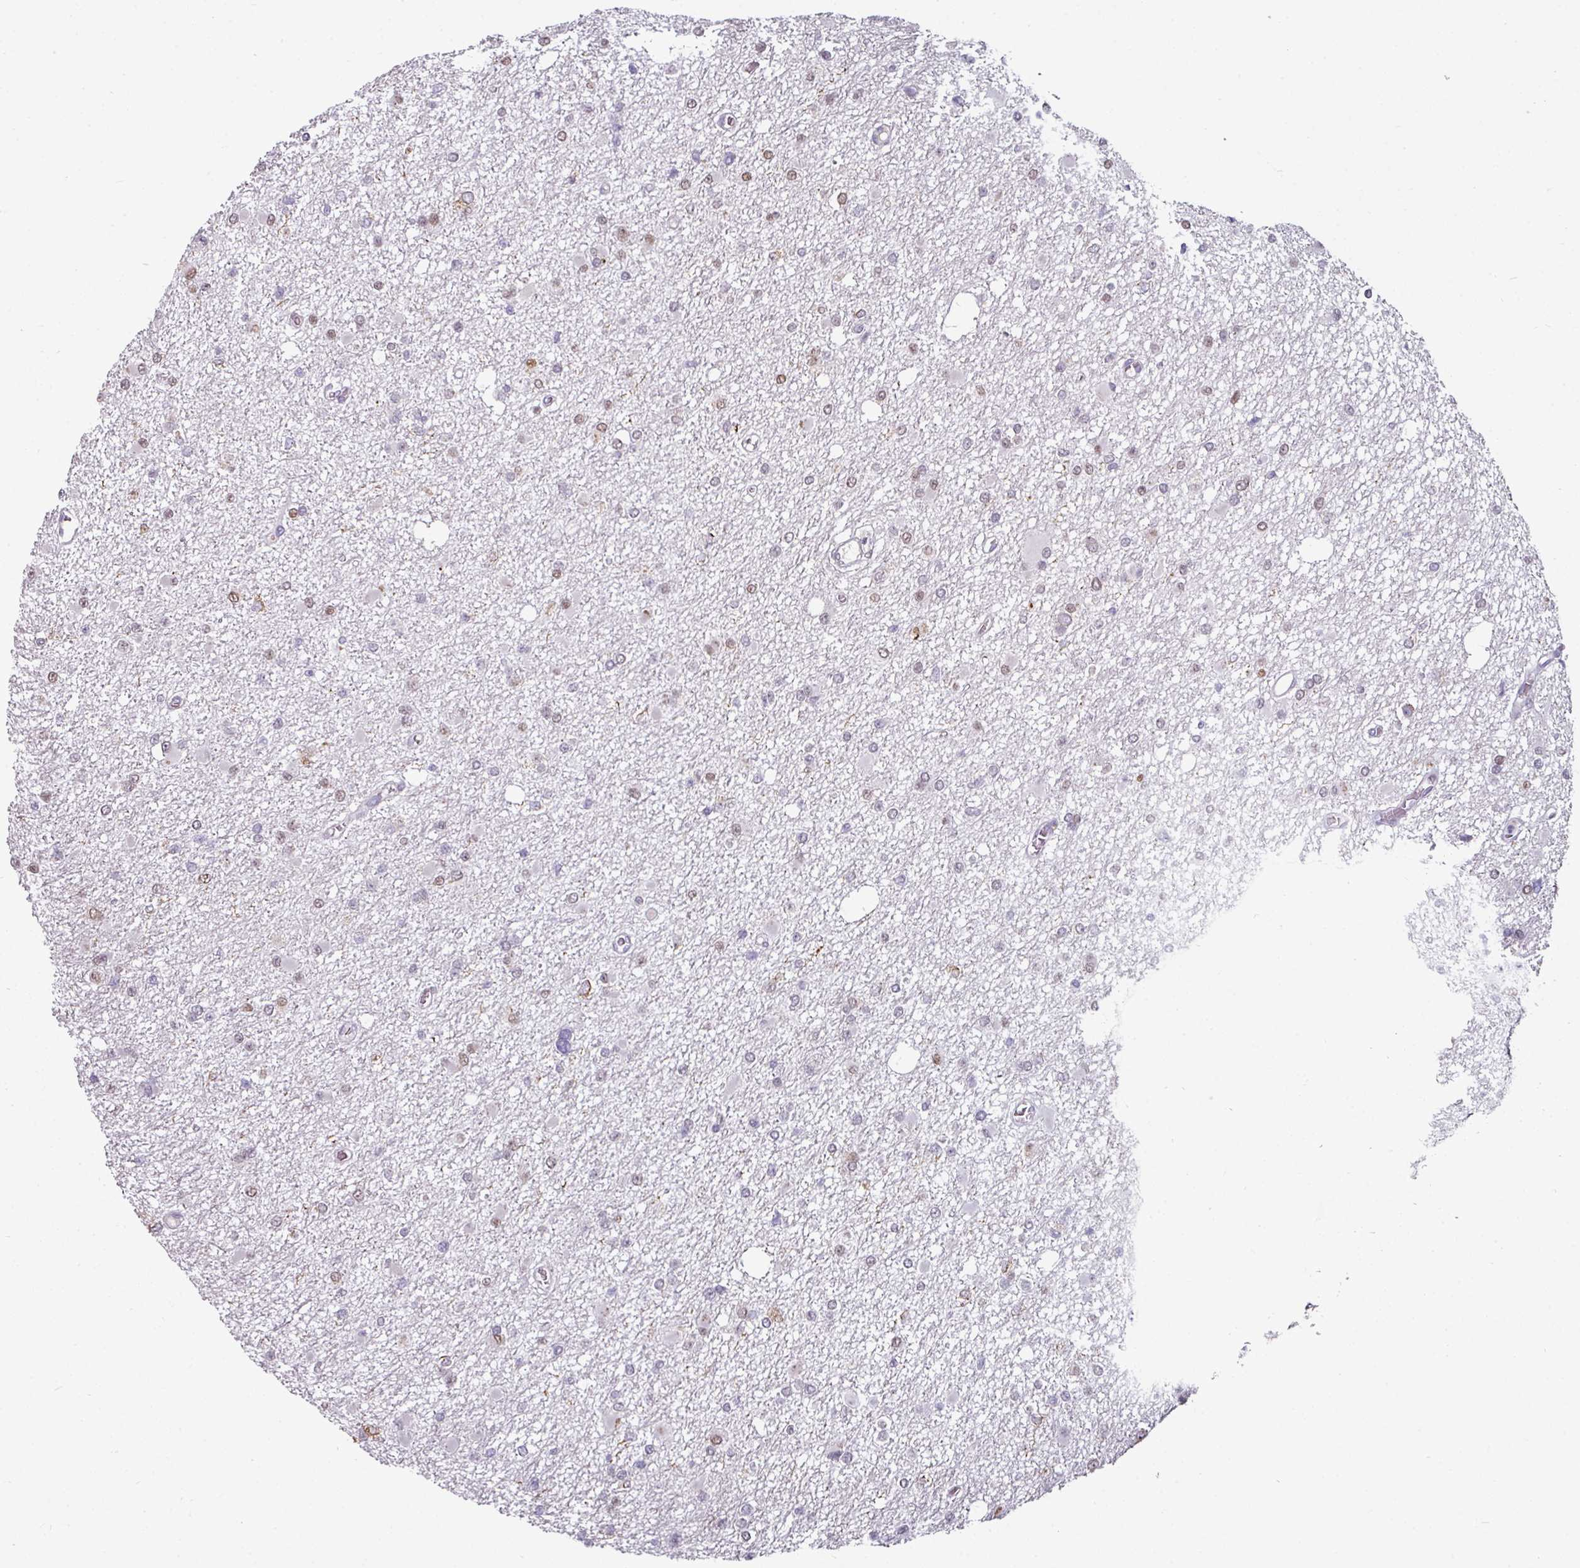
{"staining": {"intensity": "weak", "quantity": "25%-75%", "location": "nuclear"}, "tissue": "glioma", "cell_type": "Tumor cells", "image_type": "cancer", "snomed": [{"axis": "morphology", "description": "Glioma, malignant, Low grade"}, {"axis": "topography", "description": "Brain"}], "caption": "Weak nuclear positivity is seen in approximately 25%-75% of tumor cells in low-grade glioma (malignant).", "gene": "SWSAP1", "patient": {"sex": "female", "age": 22}}